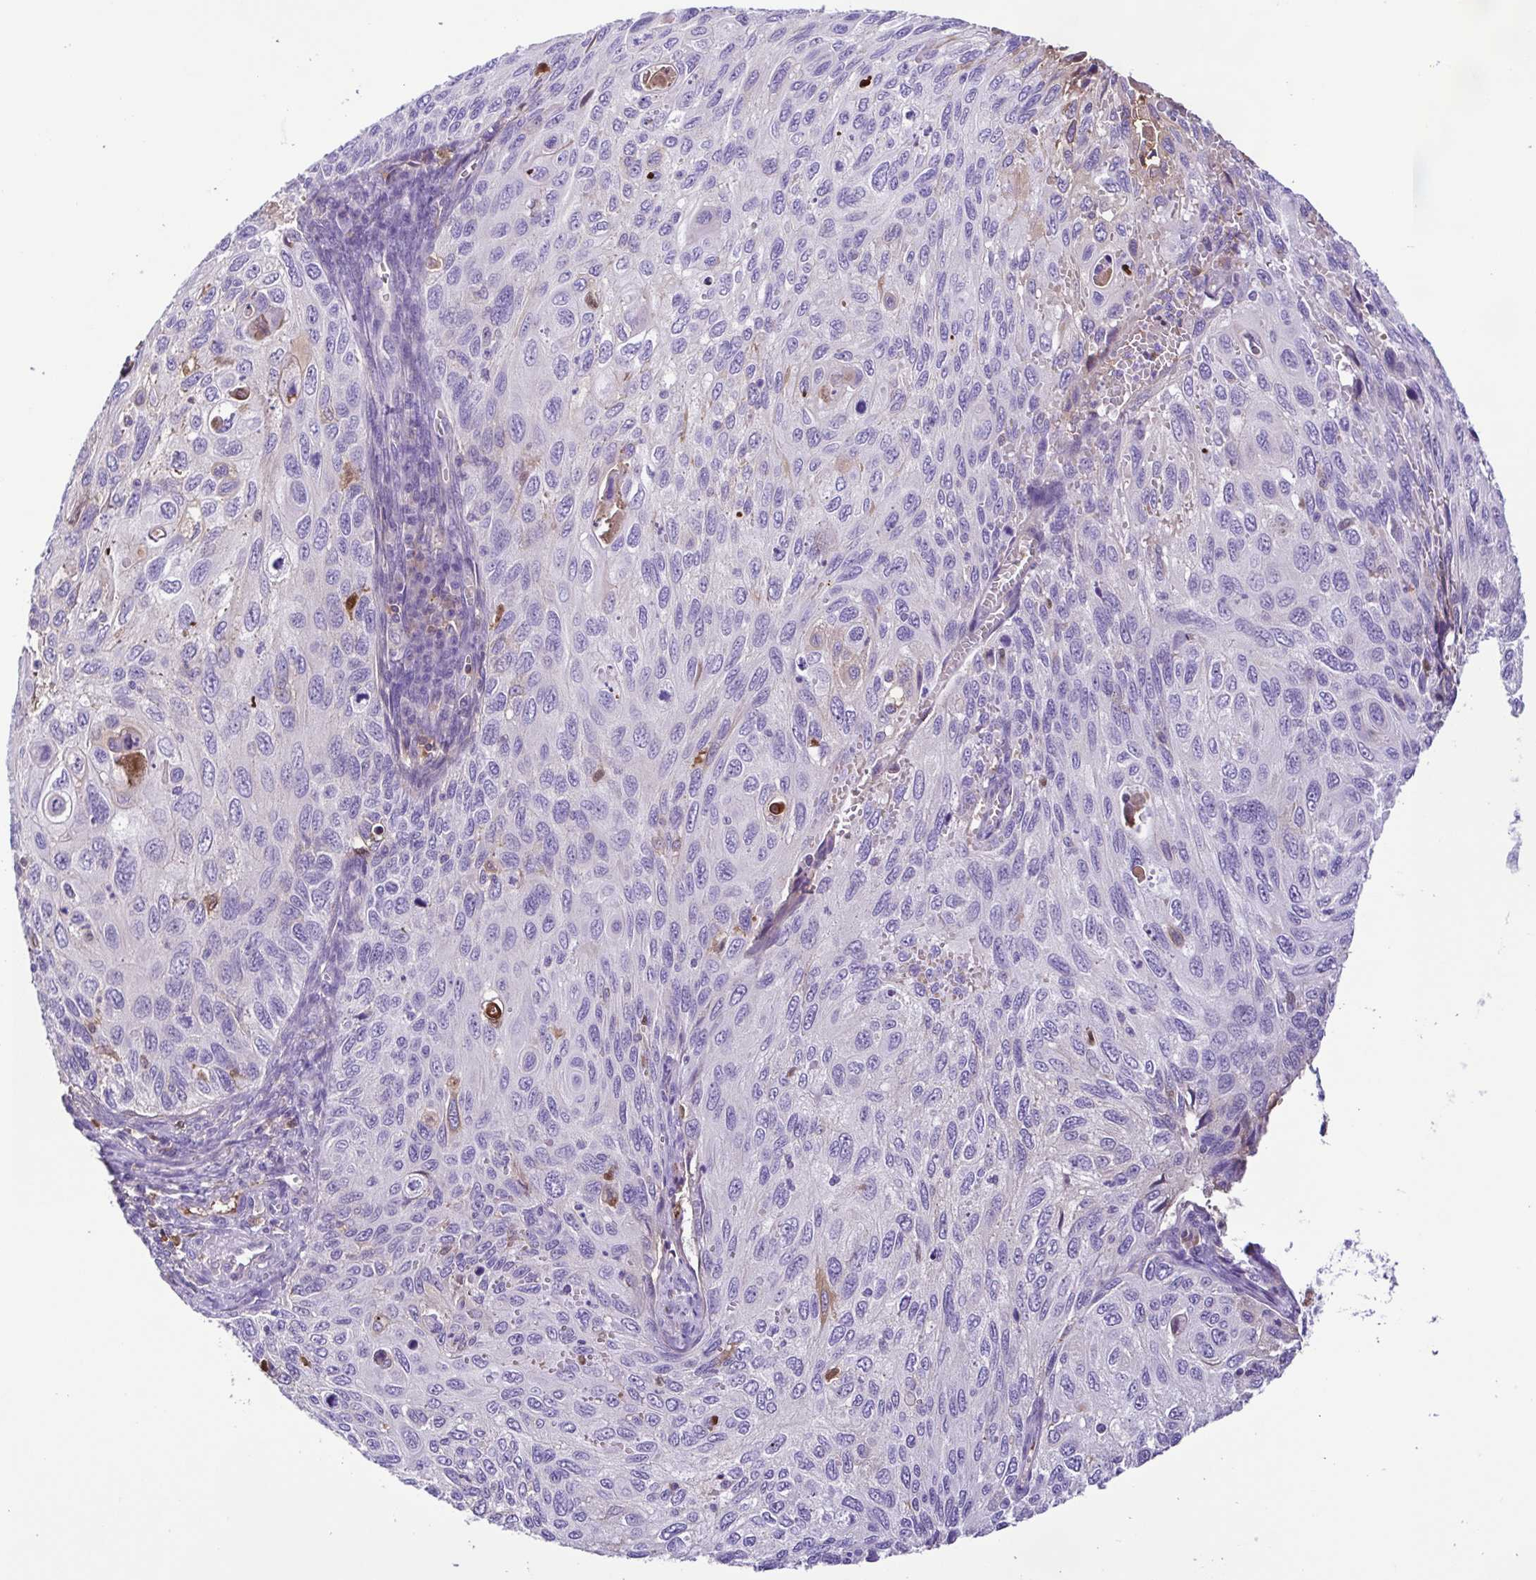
{"staining": {"intensity": "negative", "quantity": "none", "location": "none"}, "tissue": "cervical cancer", "cell_type": "Tumor cells", "image_type": "cancer", "snomed": [{"axis": "morphology", "description": "Squamous cell carcinoma, NOS"}, {"axis": "topography", "description": "Cervix"}], "caption": "Micrograph shows no protein staining in tumor cells of squamous cell carcinoma (cervical) tissue. Brightfield microscopy of immunohistochemistry (IHC) stained with DAB (brown) and hematoxylin (blue), captured at high magnification.", "gene": "IGFL1", "patient": {"sex": "female", "age": 70}}